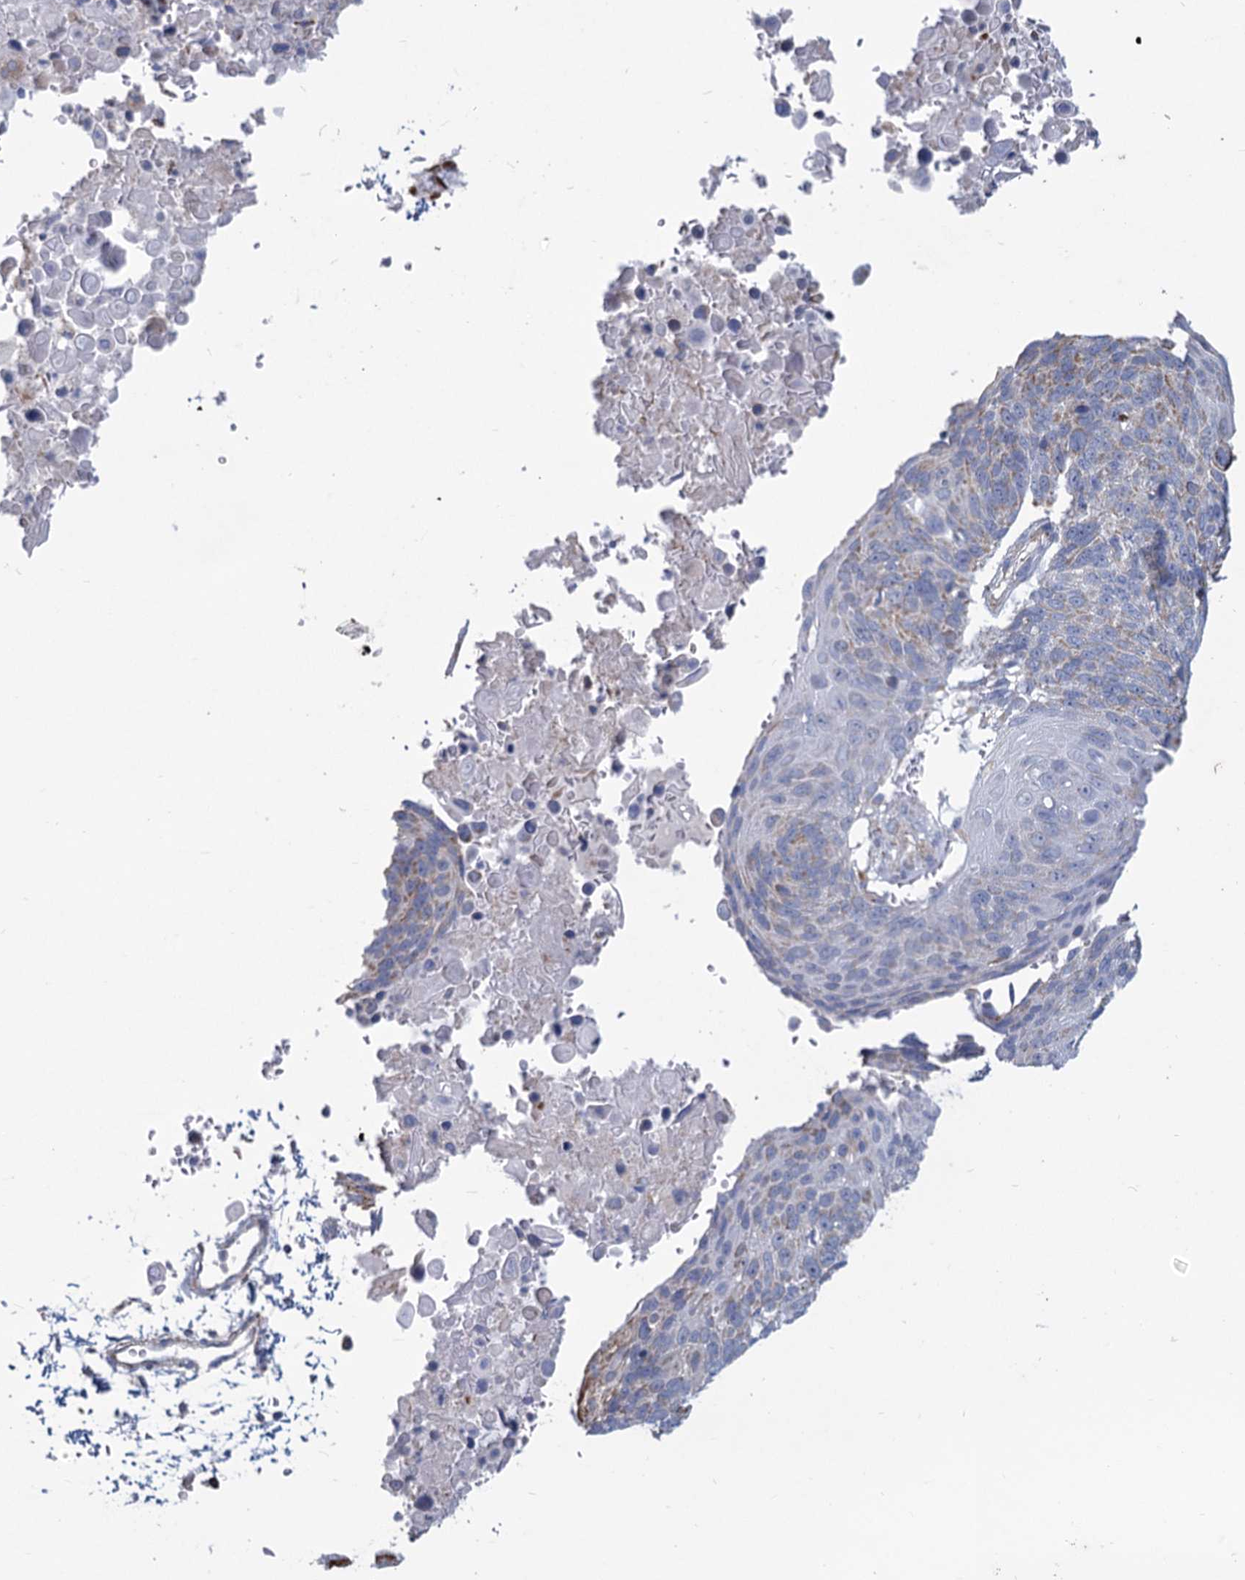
{"staining": {"intensity": "negative", "quantity": "none", "location": "none"}, "tissue": "lung cancer", "cell_type": "Tumor cells", "image_type": "cancer", "snomed": [{"axis": "morphology", "description": "Squamous cell carcinoma, NOS"}, {"axis": "topography", "description": "Lung"}], "caption": "High power microscopy photomicrograph of an immunohistochemistry (IHC) image of lung cancer, revealing no significant positivity in tumor cells.", "gene": "NDUFC2", "patient": {"sex": "male", "age": 66}}